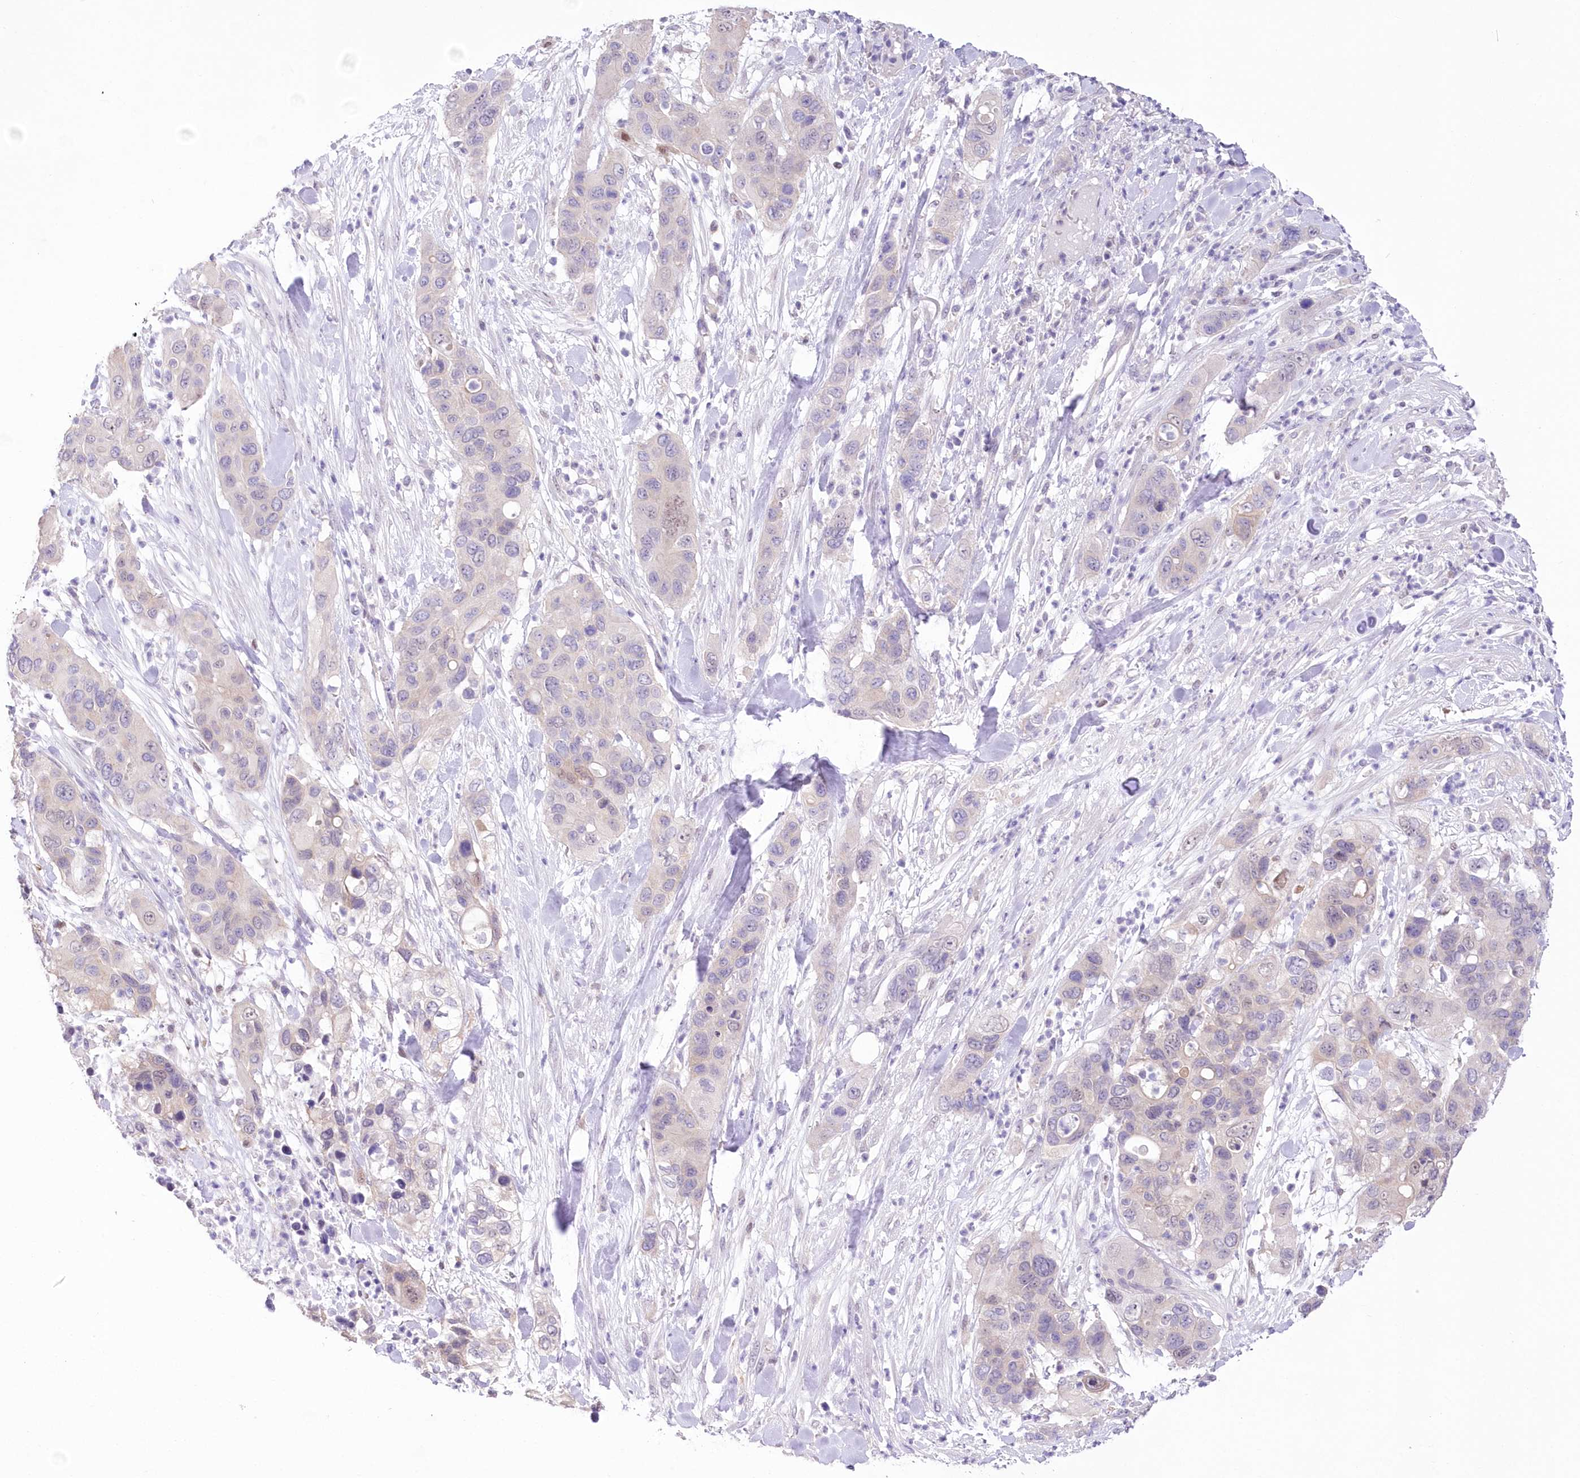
{"staining": {"intensity": "negative", "quantity": "none", "location": "none"}, "tissue": "pancreatic cancer", "cell_type": "Tumor cells", "image_type": "cancer", "snomed": [{"axis": "morphology", "description": "Adenocarcinoma, NOS"}, {"axis": "topography", "description": "Pancreas"}], "caption": "DAB (3,3'-diaminobenzidine) immunohistochemical staining of pancreatic adenocarcinoma displays no significant positivity in tumor cells.", "gene": "UBA6", "patient": {"sex": "female", "age": 71}}